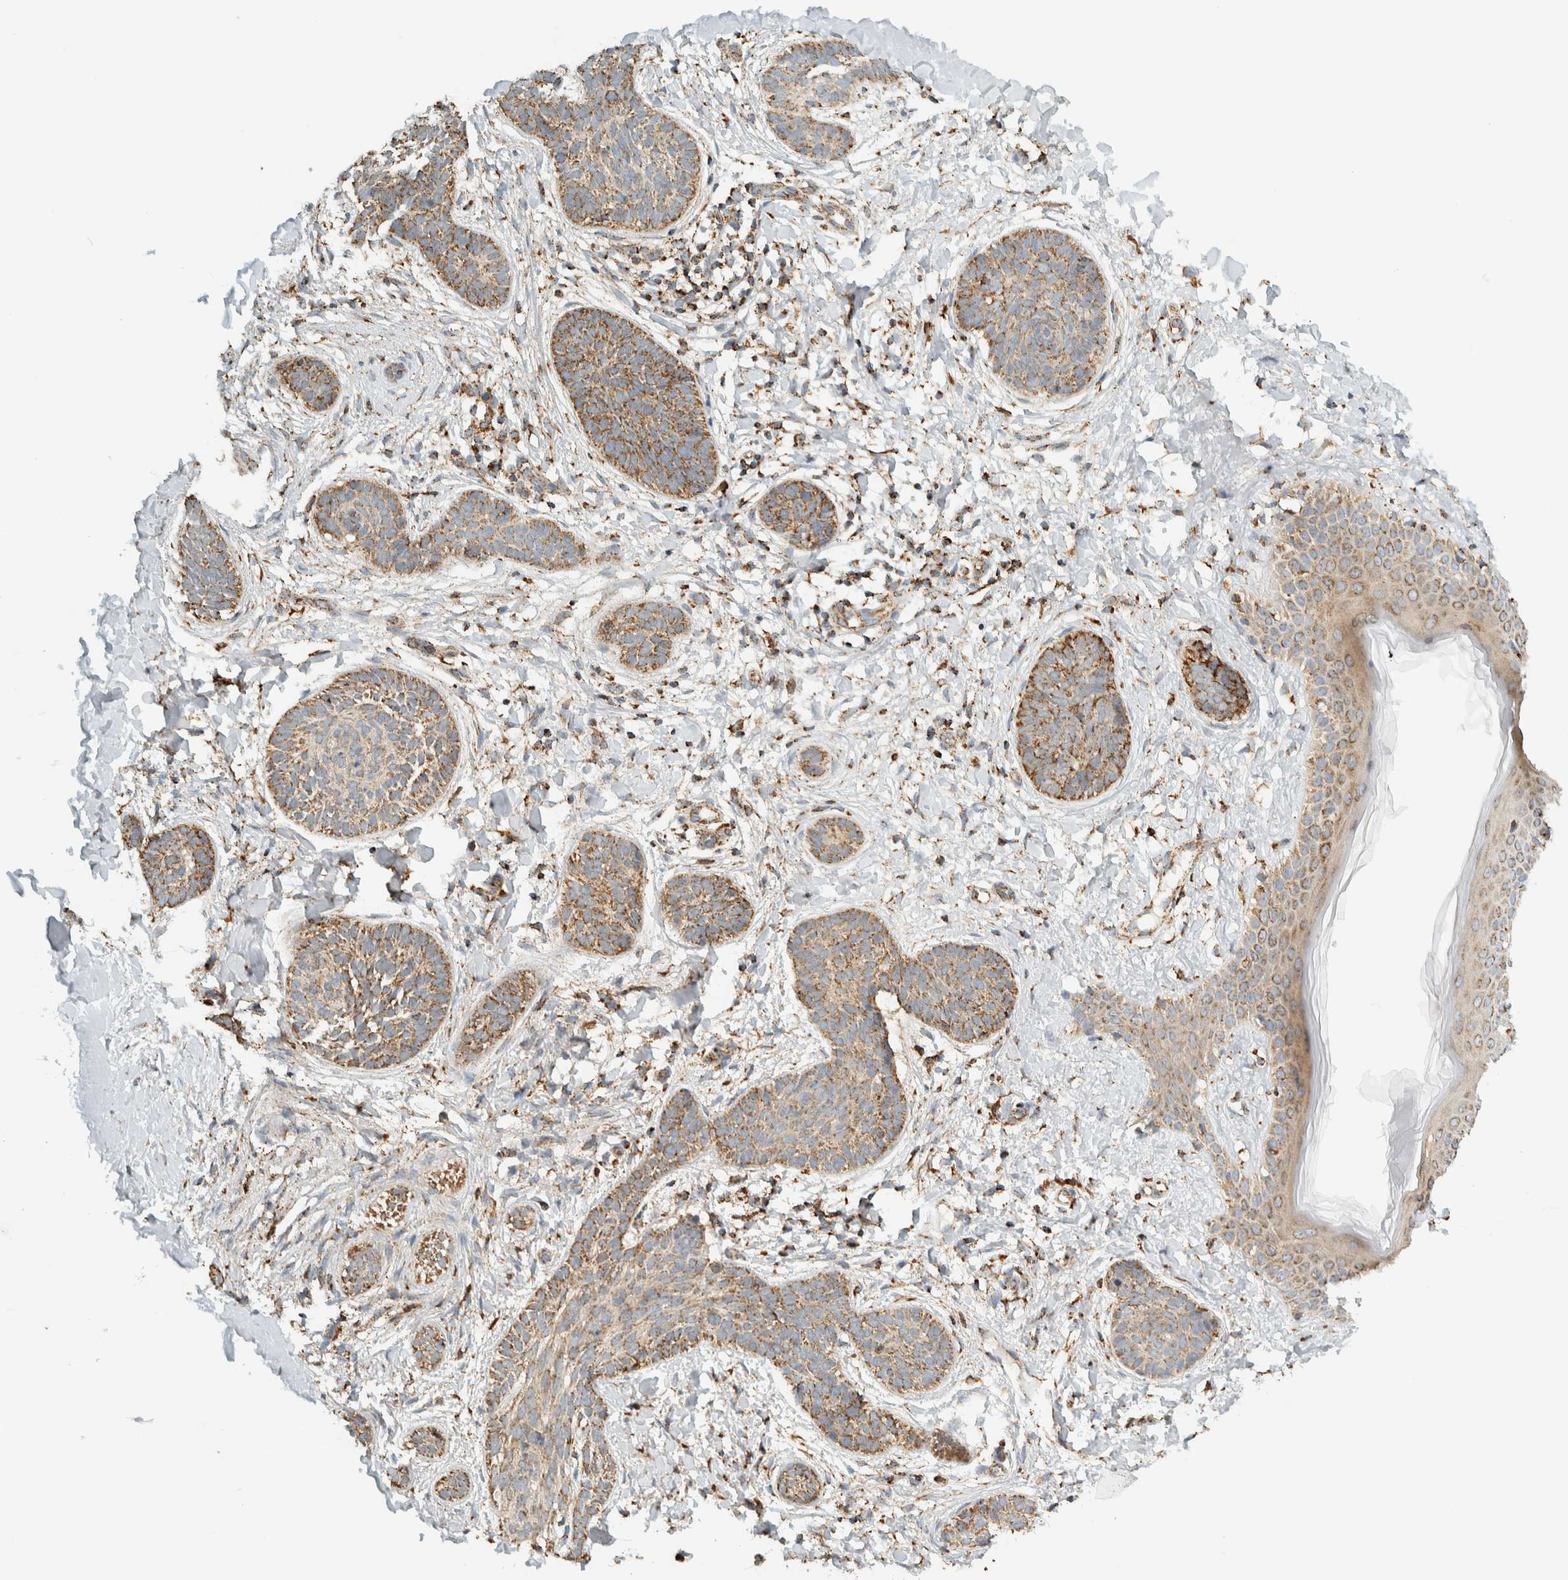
{"staining": {"intensity": "moderate", "quantity": ">75%", "location": "cytoplasmic/membranous"}, "tissue": "skin cancer", "cell_type": "Tumor cells", "image_type": "cancer", "snomed": [{"axis": "morphology", "description": "Normal tissue, NOS"}, {"axis": "morphology", "description": "Basal cell carcinoma"}, {"axis": "topography", "description": "Skin"}], "caption": "This histopathology image shows skin cancer stained with IHC to label a protein in brown. The cytoplasmic/membranous of tumor cells show moderate positivity for the protein. Nuclei are counter-stained blue.", "gene": "ZNF454", "patient": {"sex": "male", "age": 63}}